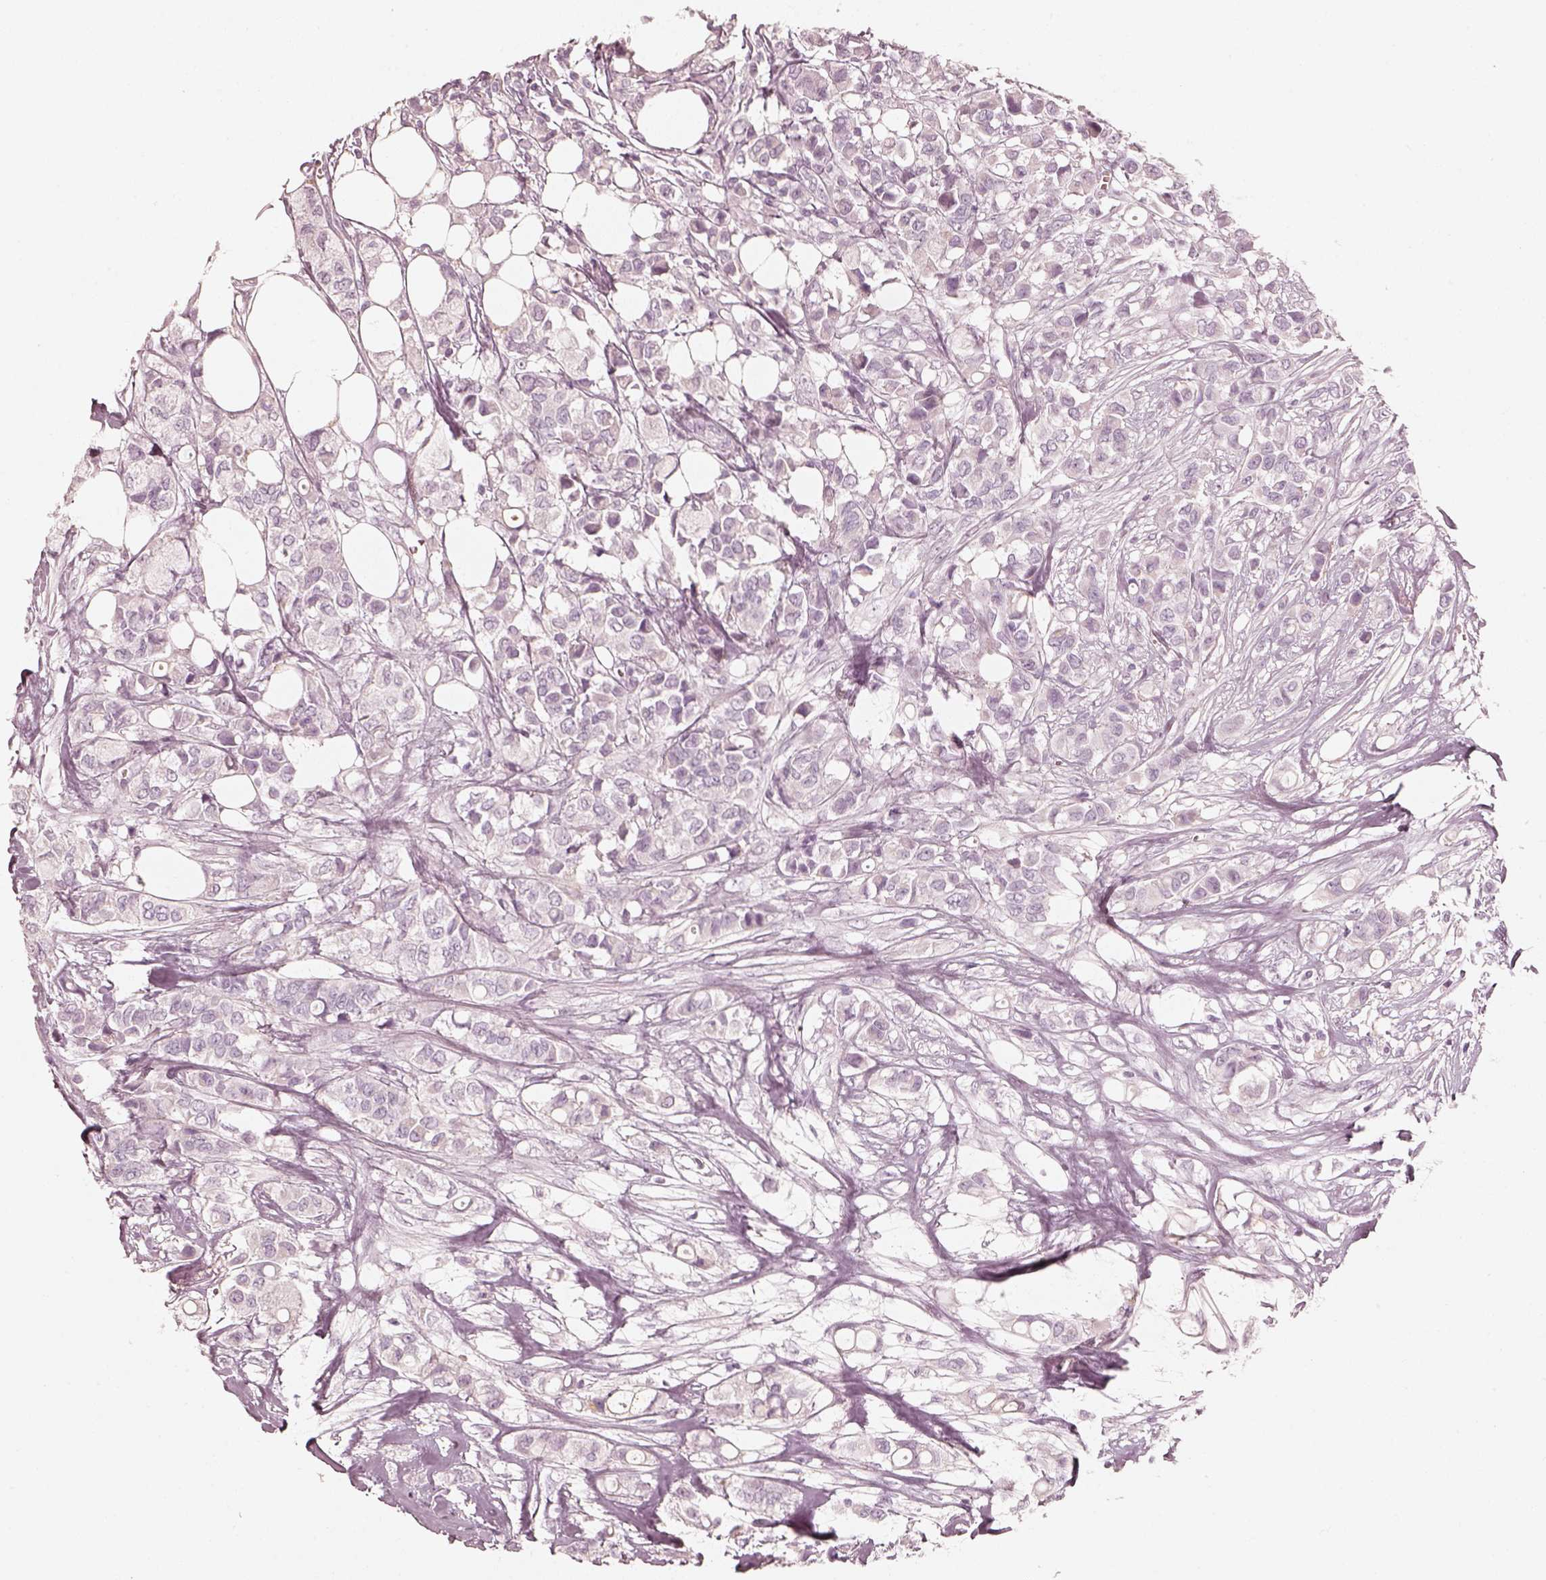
{"staining": {"intensity": "negative", "quantity": "none", "location": "none"}, "tissue": "breast cancer", "cell_type": "Tumor cells", "image_type": "cancer", "snomed": [{"axis": "morphology", "description": "Duct carcinoma"}, {"axis": "topography", "description": "Breast"}], "caption": "Tumor cells are negative for protein expression in human breast cancer (infiltrating ductal carcinoma).", "gene": "SPATA24", "patient": {"sex": "female", "age": 85}}